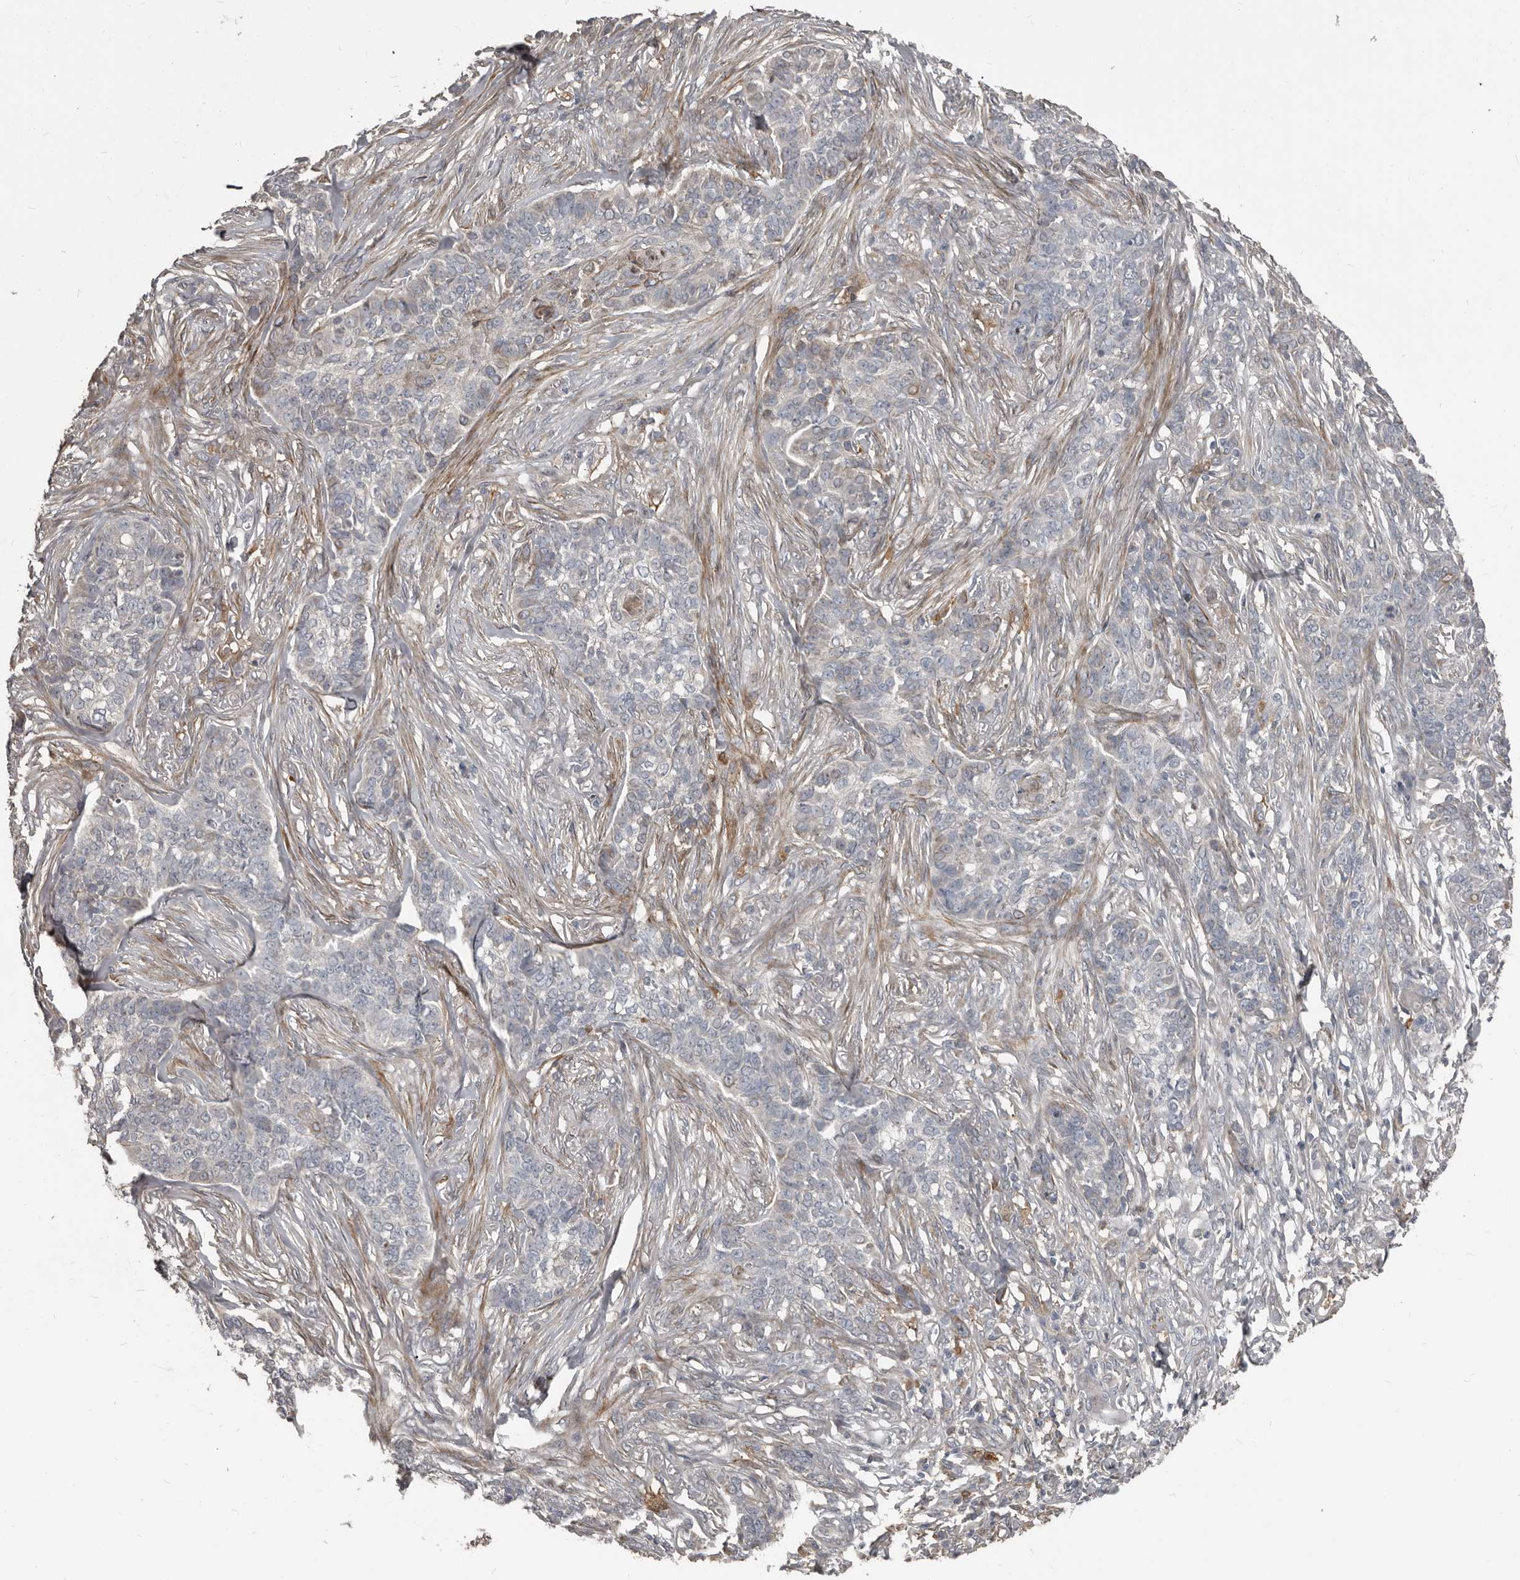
{"staining": {"intensity": "weak", "quantity": "<25%", "location": "cytoplasmic/membranous"}, "tissue": "skin cancer", "cell_type": "Tumor cells", "image_type": "cancer", "snomed": [{"axis": "morphology", "description": "Basal cell carcinoma"}, {"axis": "topography", "description": "Skin"}], "caption": "The image shows no significant staining in tumor cells of skin basal cell carcinoma.", "gene": "KCNJ8", "patient": {"sex": "male", "age": 85}}